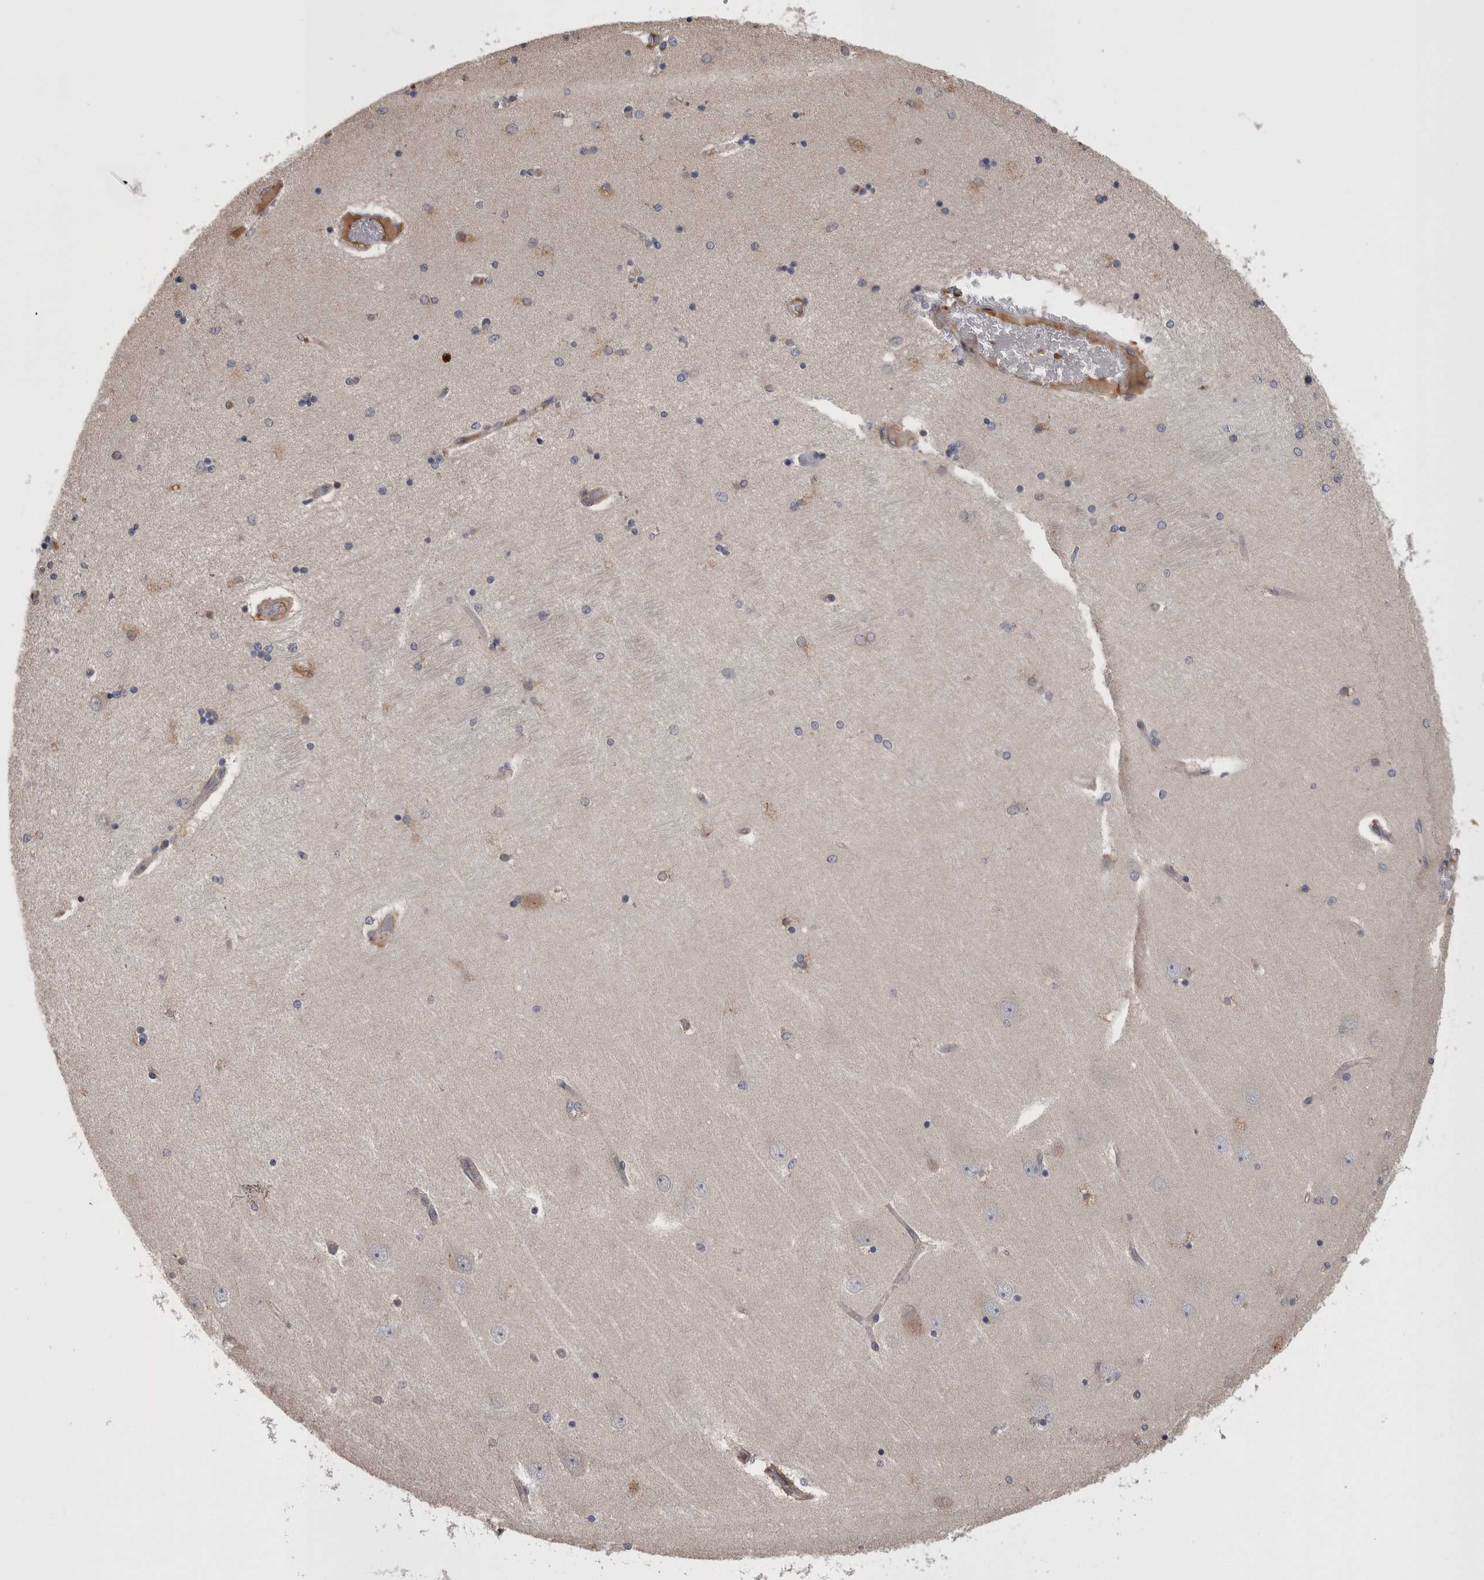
{"staining": {"intensity": "weak", "quantity": "<25%", "location": "cytoplasmic/membranous"}, "tissue": "hippocampus", "cell_type": "Glial cells", "image_type": "normal", "snomed": [{"axis": "morphology", "description": "Normal tissue, NOS"}, {"axis": "topography", "description": "Hippocampus"}], "caption": "Immunohistochemistry image of normal hippocampus: human hippocampus stained with DAB (3,3'-diaminobenzidine) displays no significant protein staining in glial cells. The staining was performed using DAB to visualize the protein expression in brown, while the nuclei were stained in blue with hematoxylin (Magnification: 20x).", "gene": "STC1", "patient": {"sex": "female", "age": 54}}